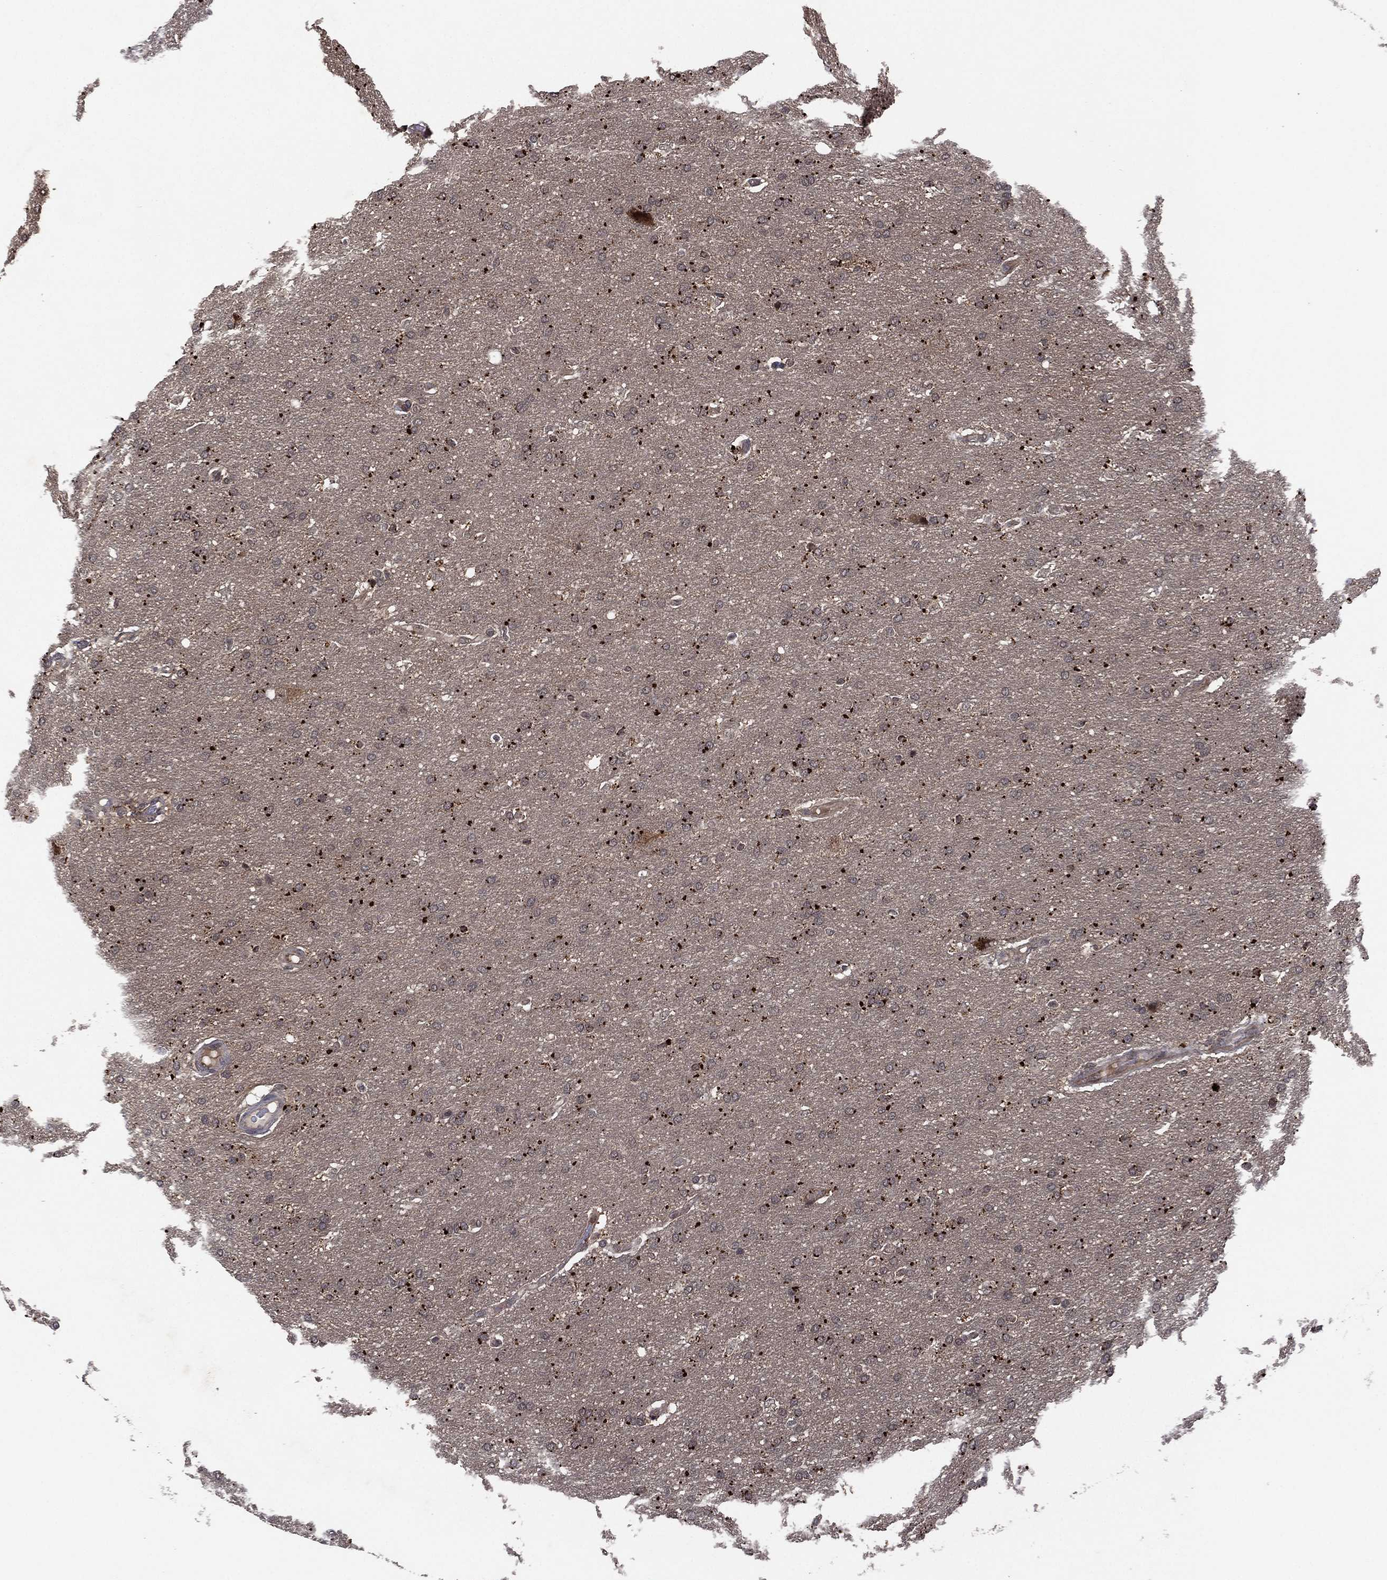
{"staining": {"intensity": "negative", "quantity": "none", "location": "none"}, "tissue": "glioma", "cell_type": "Tumor cells", "image_type": "cancer", "snomed": [{"axis": "morphology", "description": "Glioma, malignant, Low grade"}, {"axis": "topography", "description": "Brain"}], "caption": "There is no significant positivity in tumor cells of malignant glioma (low-grade).", "gene": "ATG4B", "patient": {"sex": "female", "age": 37}}